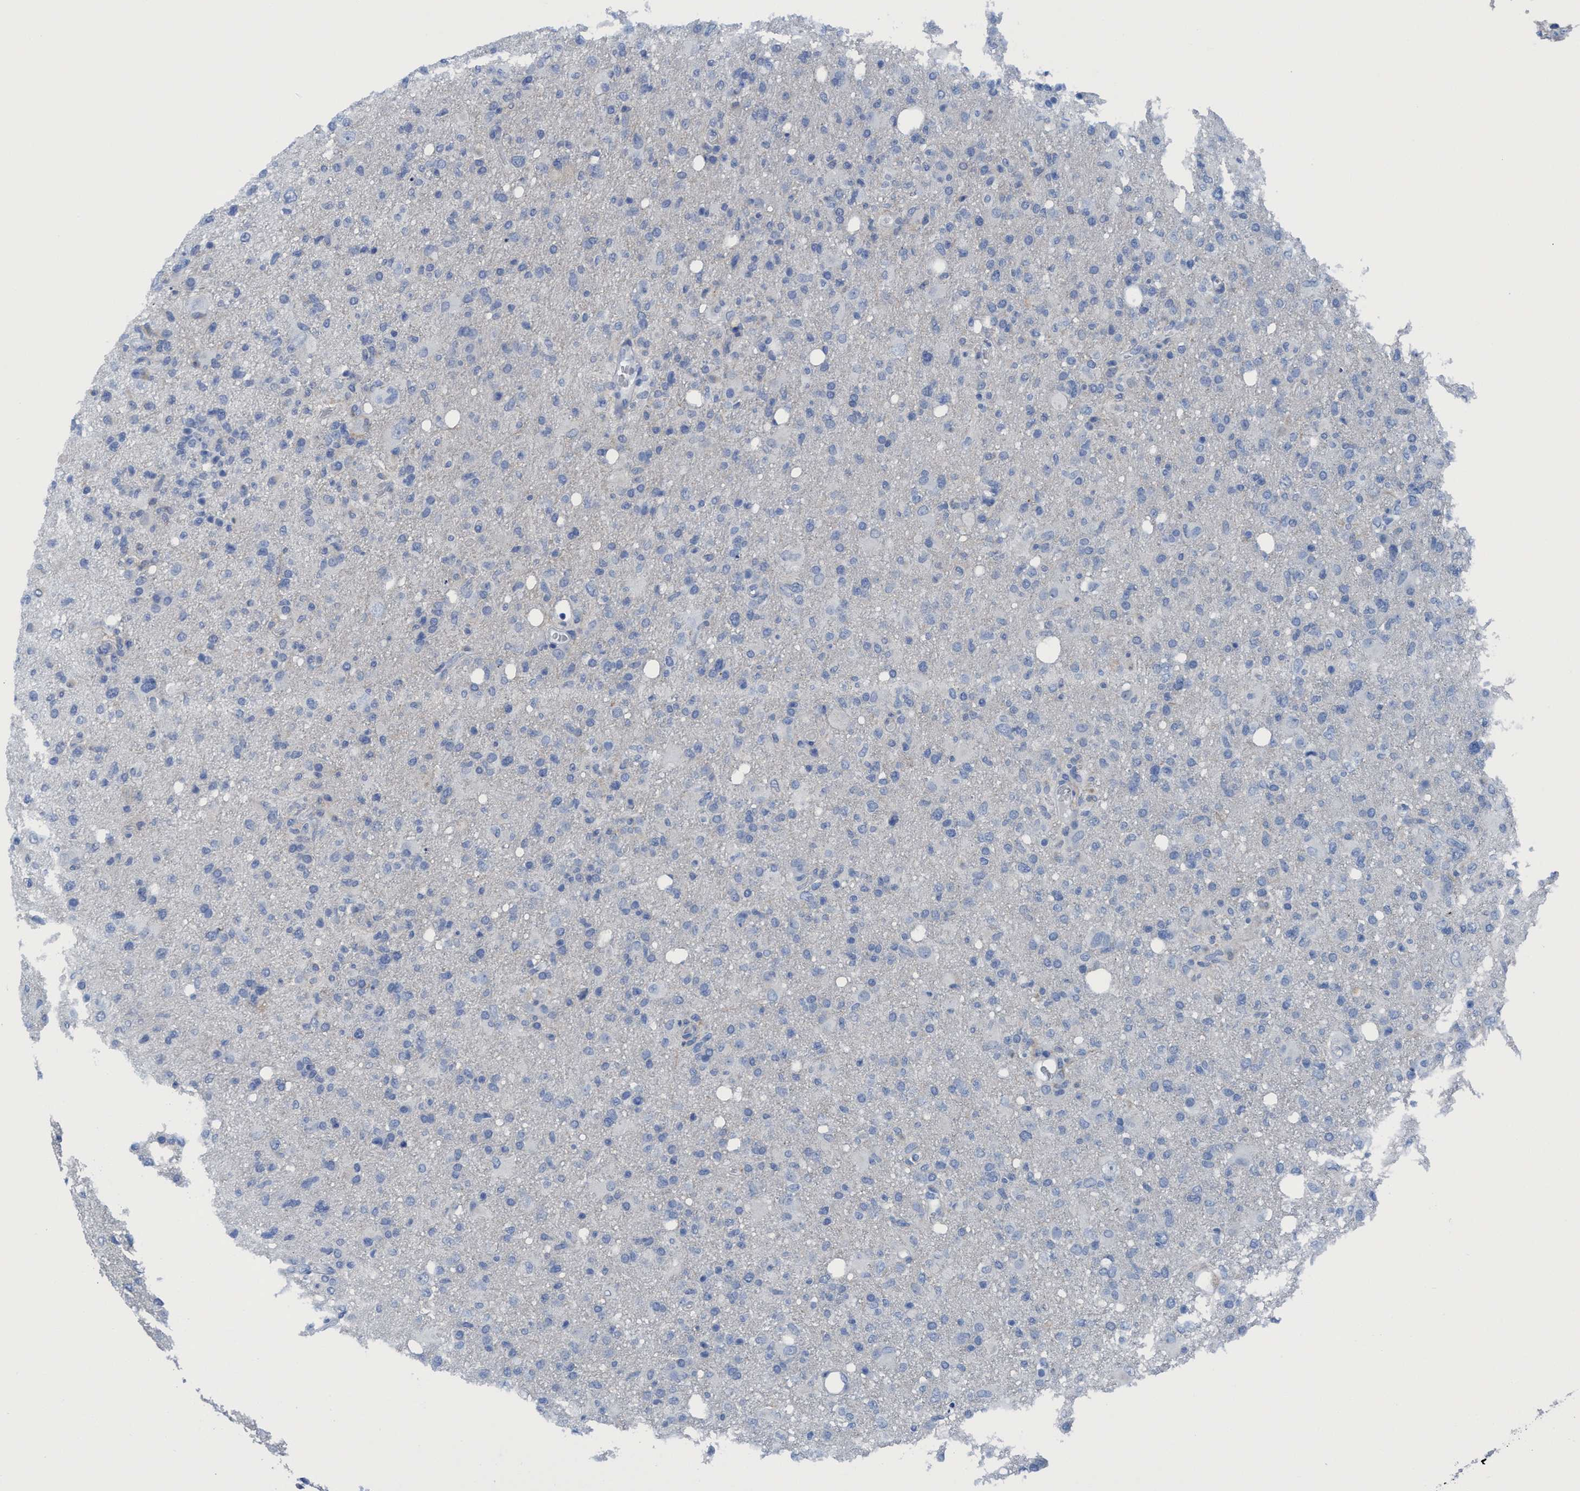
{"staining": {"intensity": "negative", "quantity": "none", "location": "none"}, "tissue": "glioma", "cell_type": "Tumor cells", "image_type": "cancer", "snomed": [{"axis": "morphology", "description": "Glioma, malignant, High grade"}, {"axis": "topography", "description": "Brain"}], "caption": "Immunohistochemistry (IHC) photomicrograph of neoplastic tissue: human high-grade glioma (malignant) stained with DAB (3,3'-diaminobenzidine) shows no significant protein expression in tumor cells.", "gene": "DNAI1", "patient": {"sex": "female", "age": 57}}